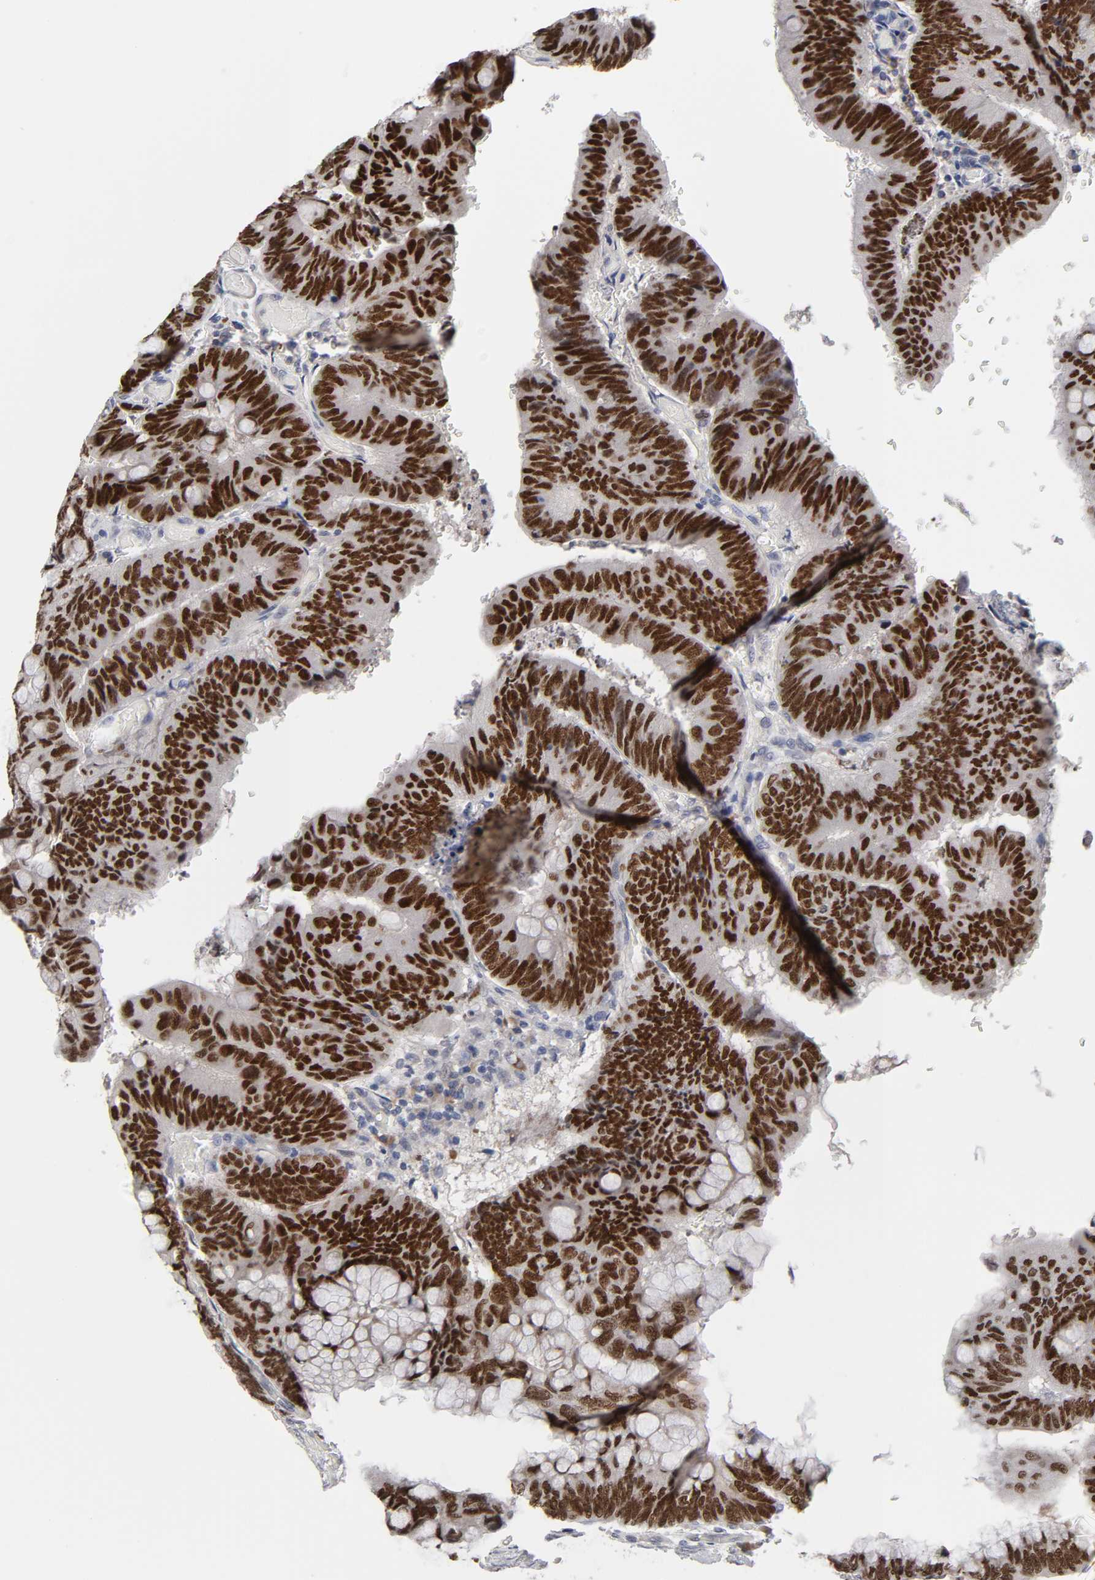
{"staining": {"intensity": "strong", "quantity": ">75%", "location": "nuclear"}, "tissue": "colorectal cancer", "cell_type": "Tumor cells", "image_type": "cancer", "snomed": [{"axis": "morphology", "description": "Normal tissue, NOS"}, {"axis": "morphology", "description": "Adenocarcinoma, NOS"}, {"axis": "topography", "description": "Rectum"}], "caption": "IHC photomicrograph of neoplastic tissue: colorectal cancer stained using immunohistochemistry (IHC) displays high levels of strong protein expression localized specifically in the nuclear of tumor cells, appearing as a nuclear brown color.", "gene": "HNF4A", "patient": {"sex": "male", "age": 92}}